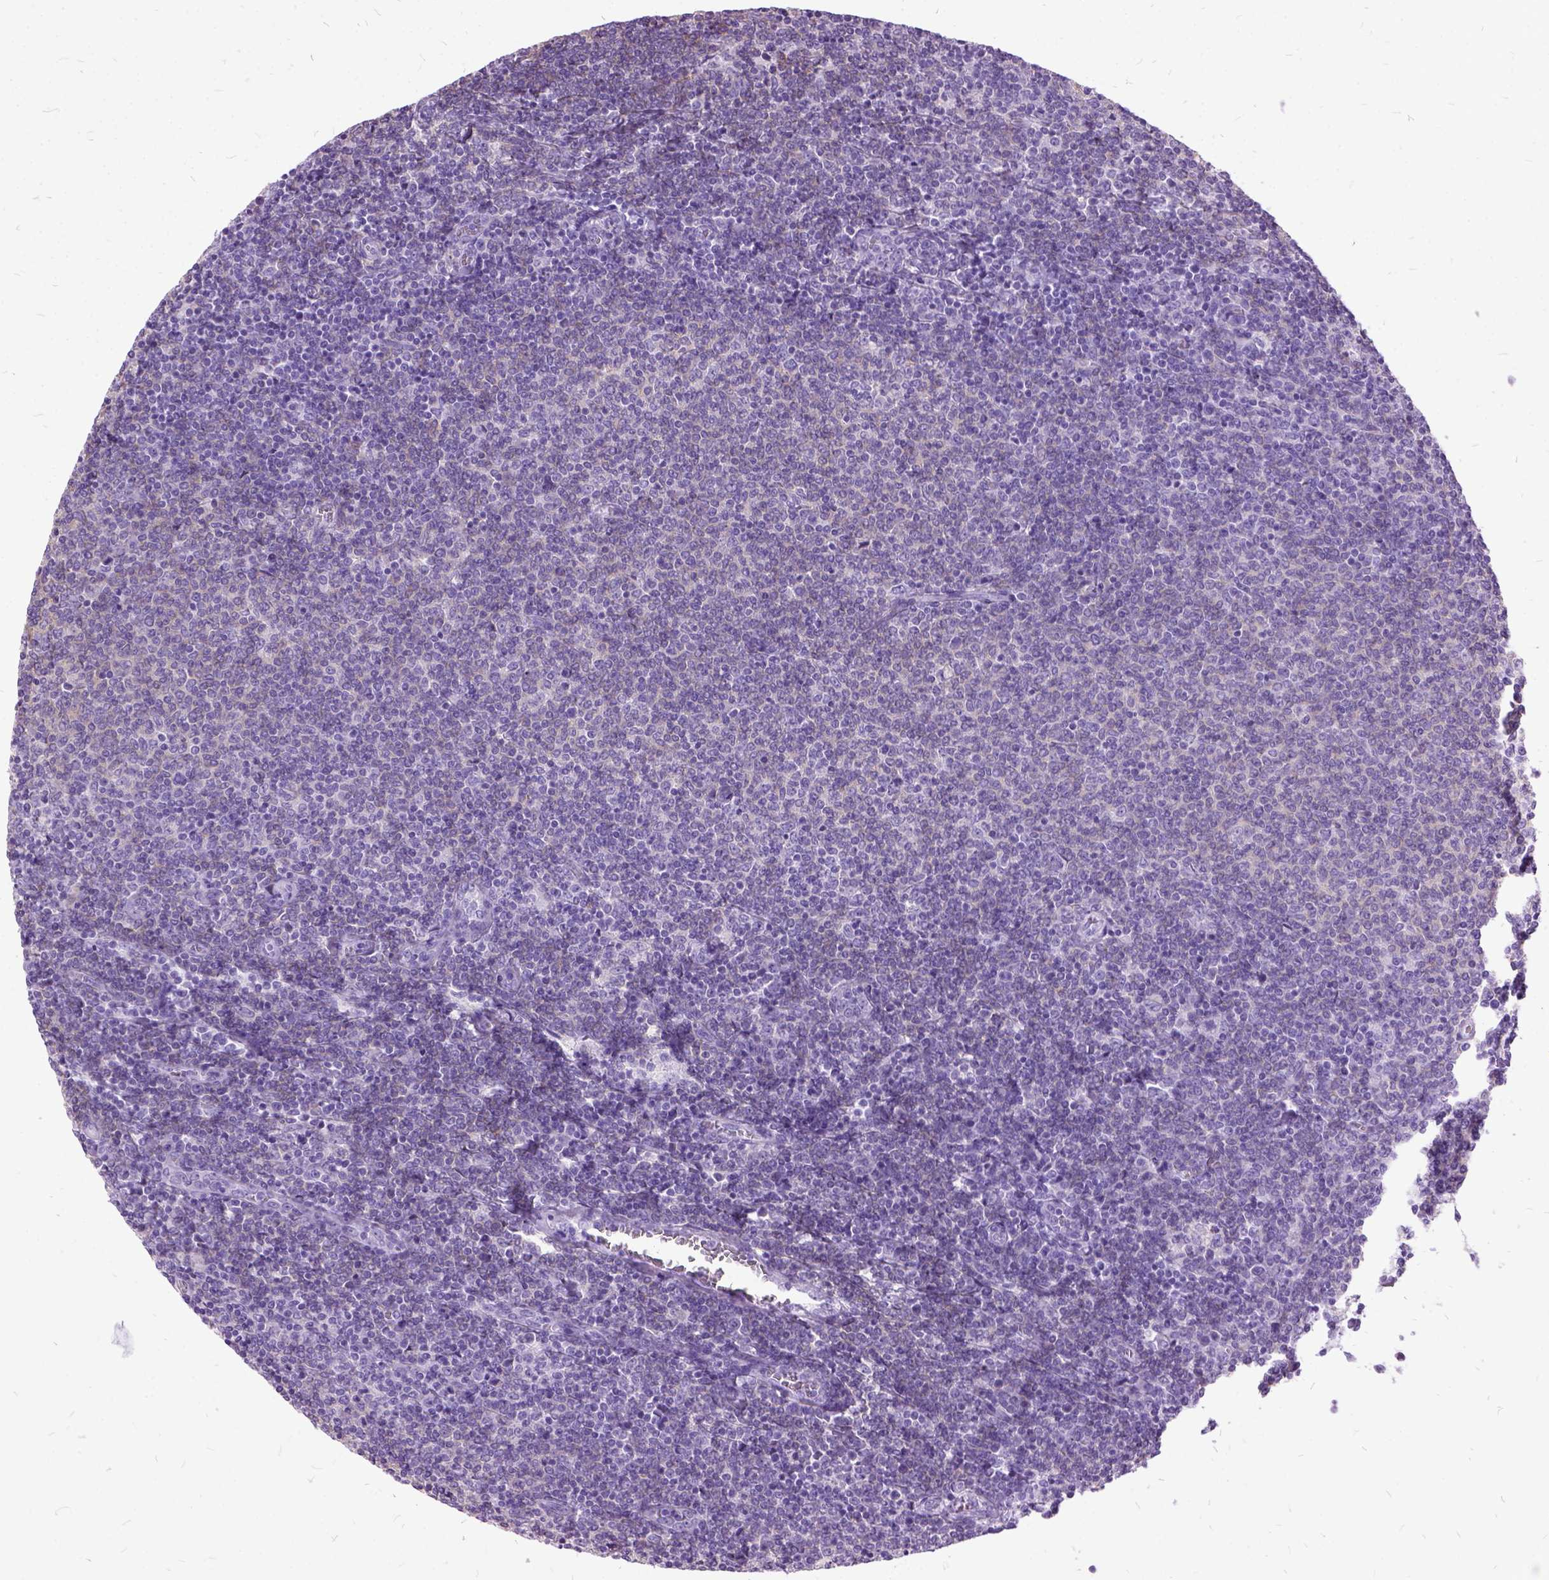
{"staining": {"intensity": "negative", "quantity": "none", "location": "none"}, "tissue": "lymphoma", "cell_type": "Tumor cells", "image_type": "cancer", "snomed": [{"axis": "morphology", "description": "Malignant lymphoma, non-Hodgkin's type, Low grade"}, {"axis": "topography", "description": "Lymph node"}], "caption": "Immunohistochemistry micrograph of human lymphoma stained for a protein (brown), which demonstrates no expression in tumor cells.", "gene": "MME", "patient": {"sex": "male", "age": 52}}